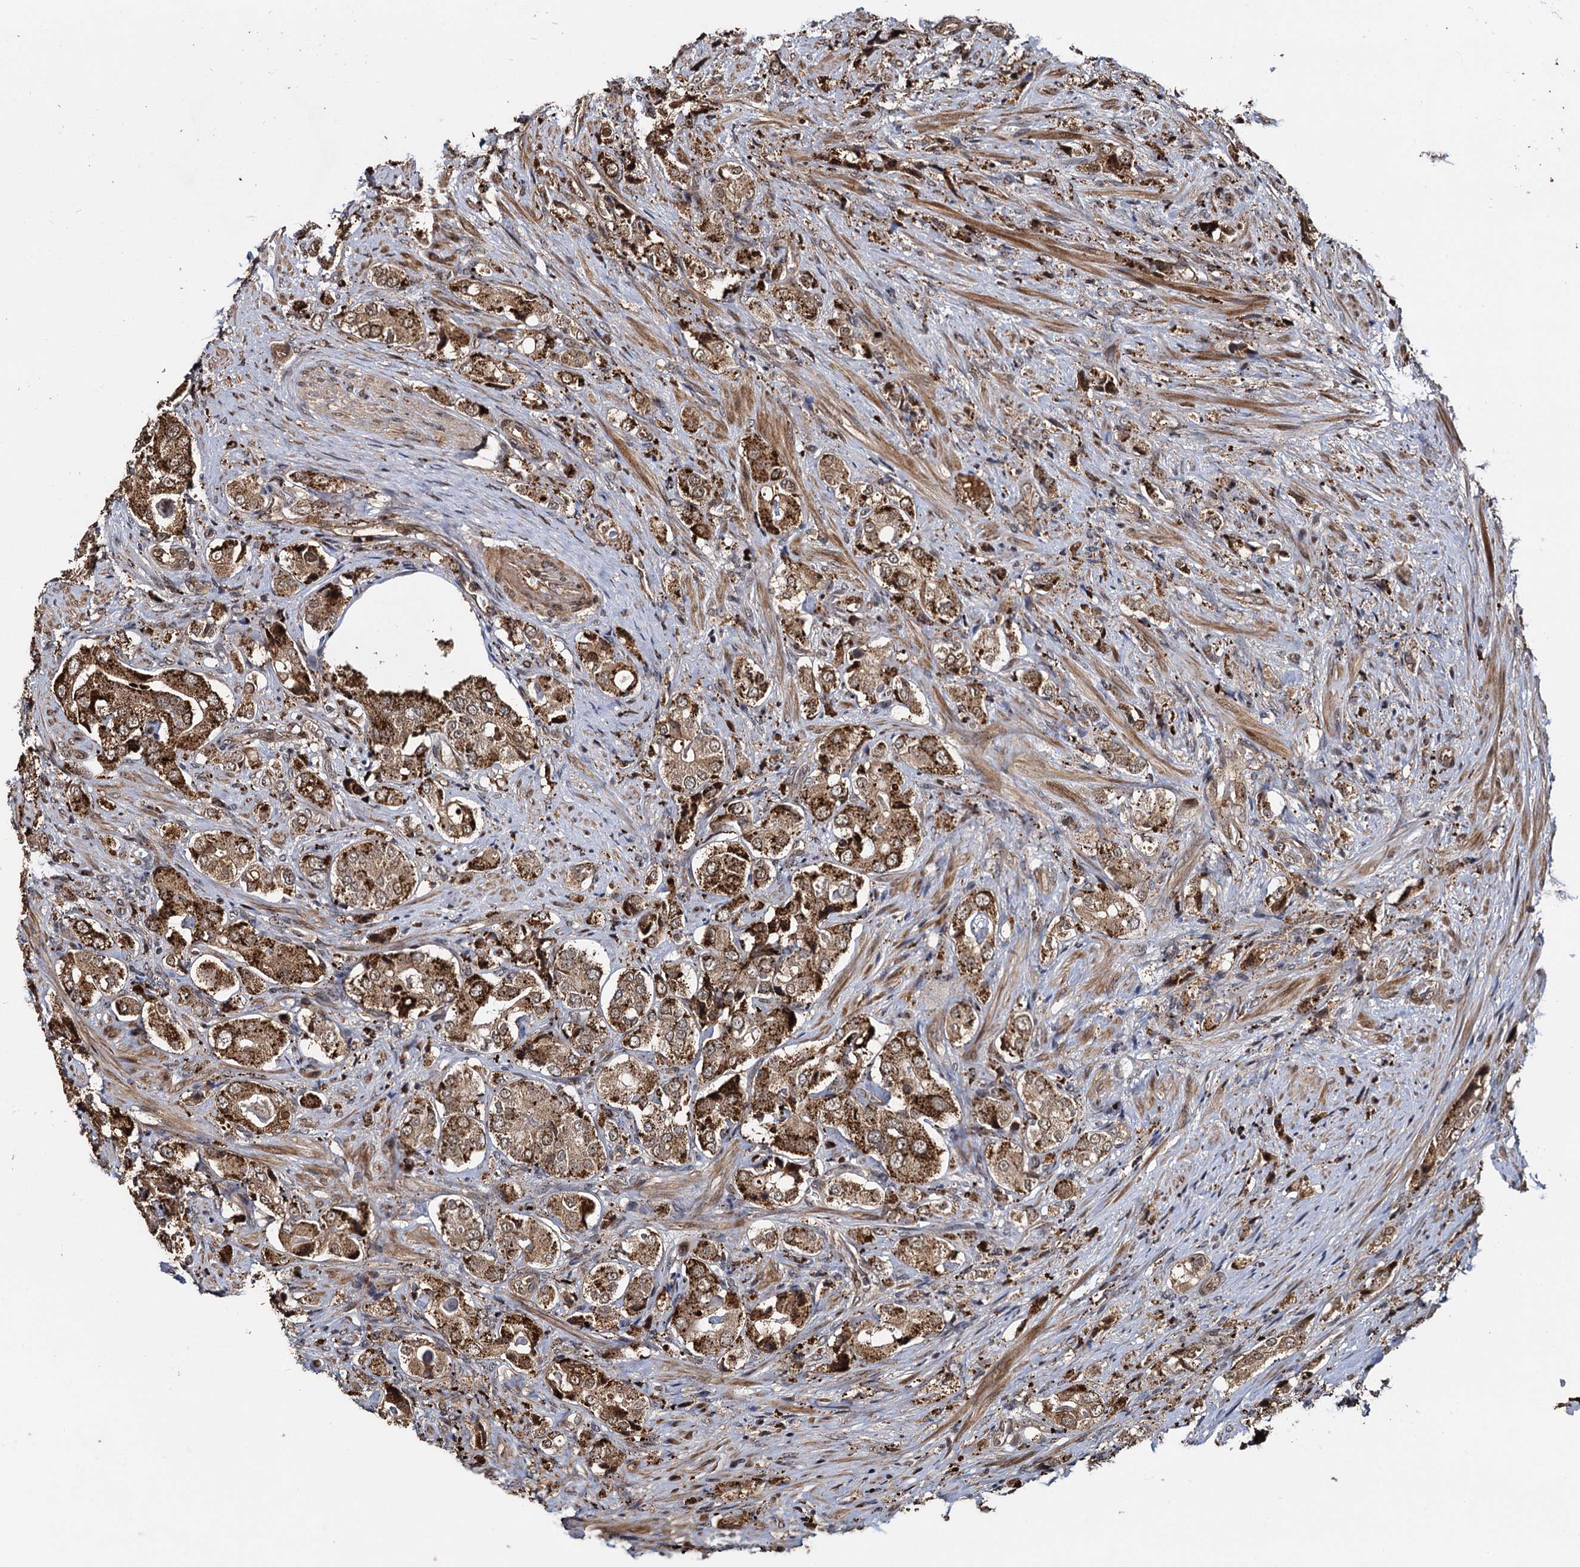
{"staining": {"intensity": "moderate", "quantity": ">75%", "location": "cytoplasmic/membranous"}, "tissue": "prostate cancer", "cell_type": "Tumor cells", "image_type": "cancer", "snomed": [{"axis": "morphology", "description": "Adenocarcinoma, High grade"}, {"axis": "topography", "description": "Prostate"}], "caption": "Protein expression by IHC demonstrates moderate cytoplasmic/membranous positivity in approximately >75% of tumor cells in prostate high-grade adenocarcinoma.", "gene": "CEP192", "patient": {"sex": "male", "age": 65}}